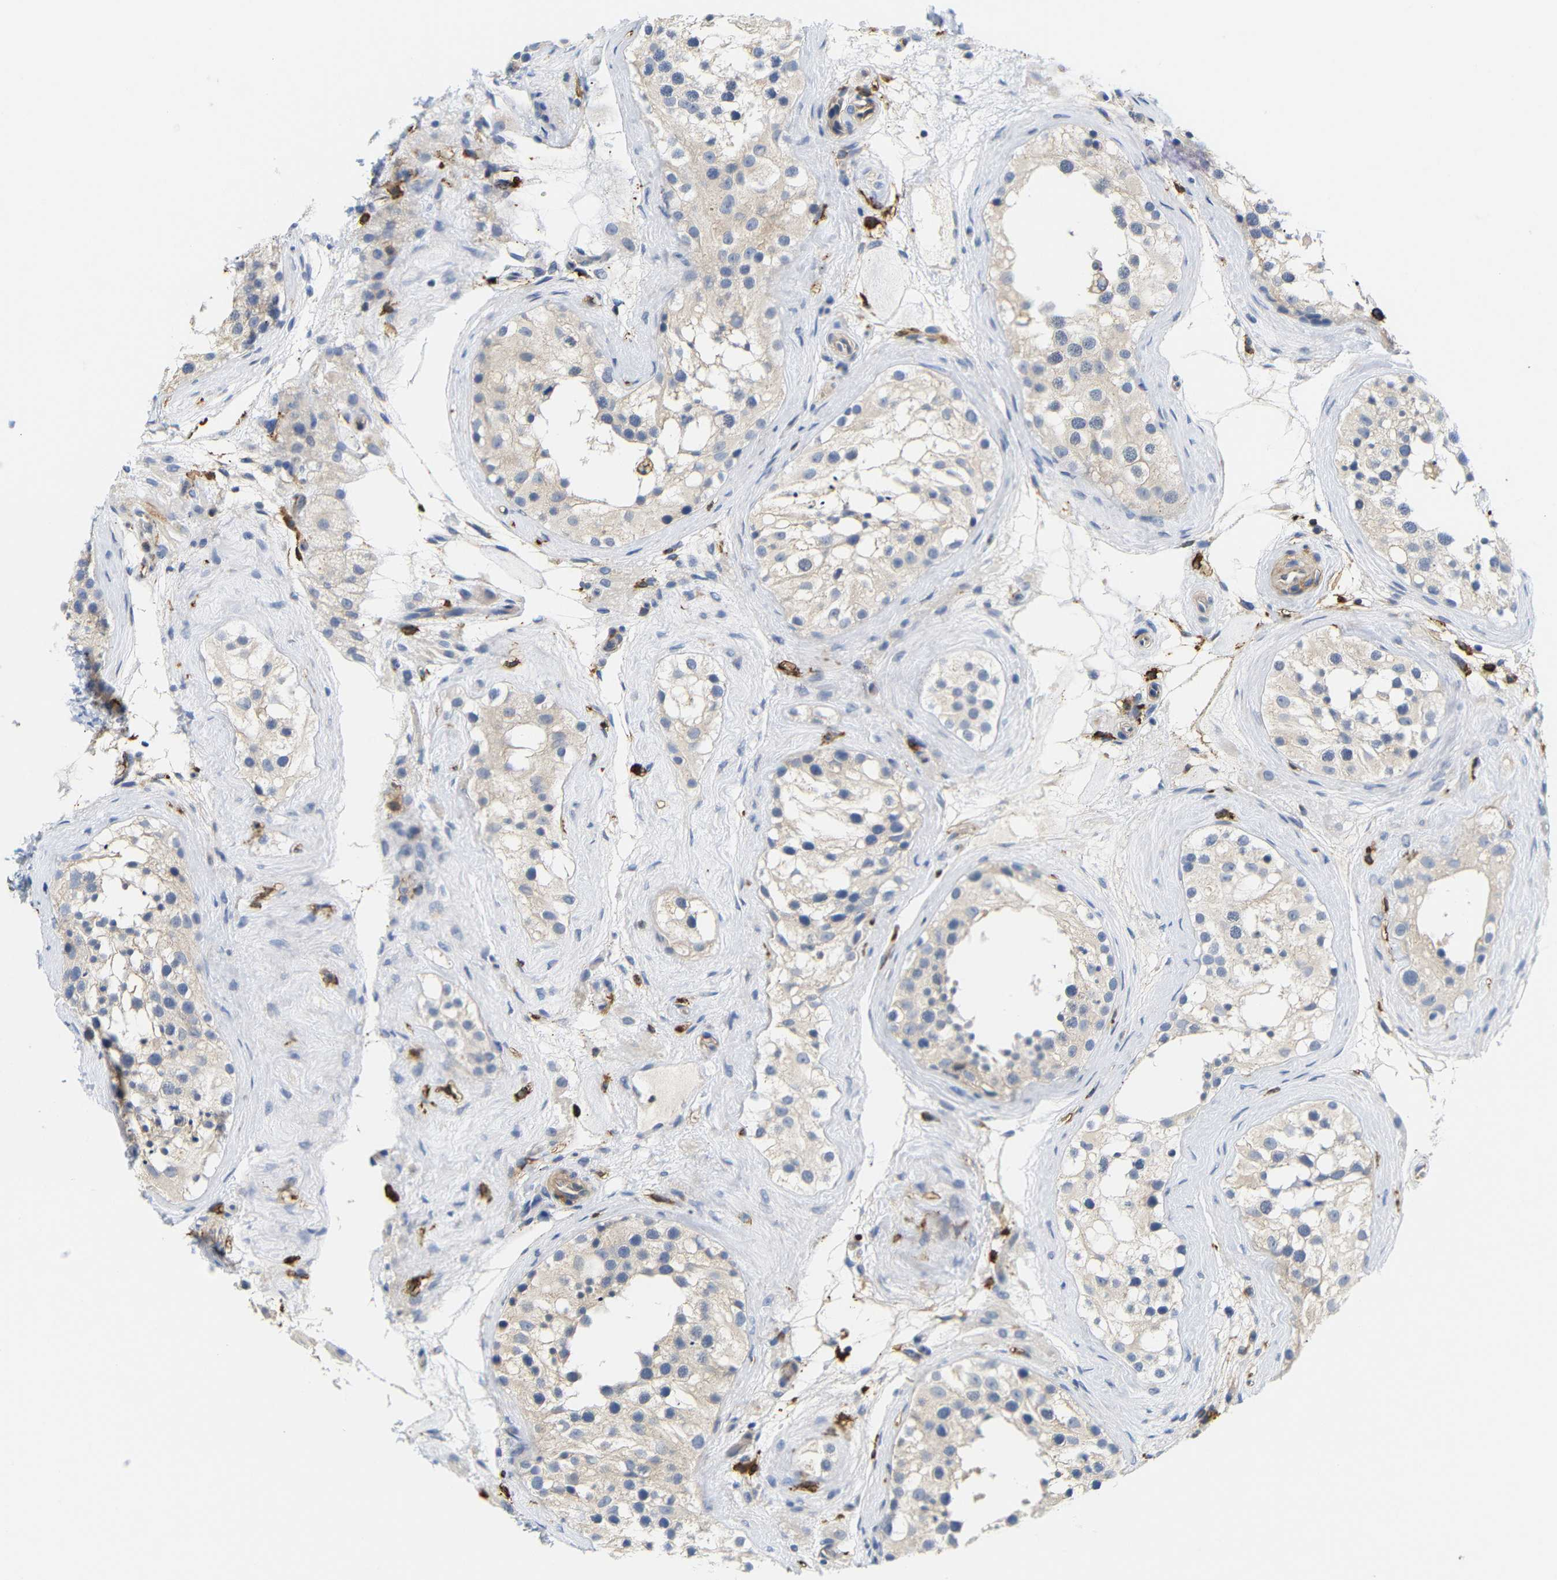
{"staining": {"intensity": "weak", "quantity": "<25%", "location": "cytoplasmic/membranous"}, "tissue": "testis", "cell_type": "Cells in seminiferous ducts", "image_type": "normal", "snomed": [{"axis": "morphology", "description": "Normal tissue, NOS"}, {"axis": "morphology", "description": "Seminoma, NOS"}, {"axis": "topography", "description": "Testis"}], "caption": "DAB immunohistochemical staining of unremarkable testis exhibits no significant staining in cells in seminiferous ducts. The staining was performed using DAB (3,3'-diaminobenzidine) to visualize the protein expression in brown, while the nuclei were stained in blue with hematoxylin (Magnification: 20x).", "gene": "HLA", "patient": {"sex": "male", "age": 71}}